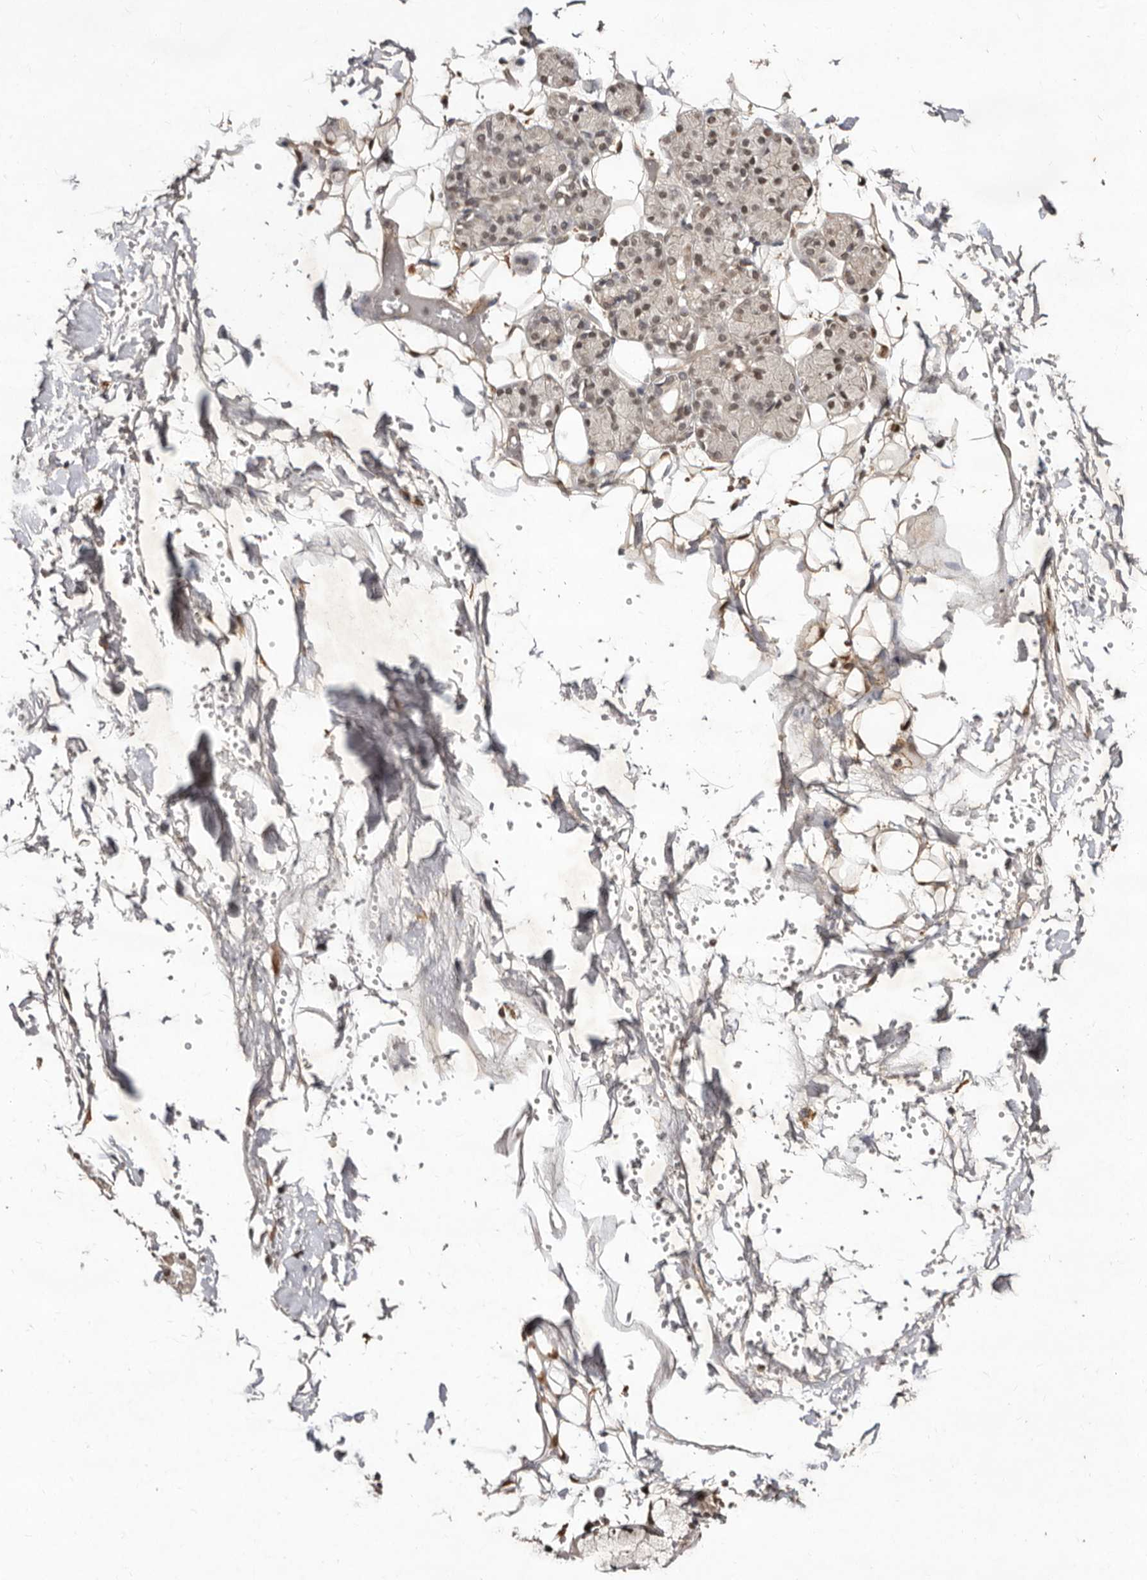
{"staining": {"intensity": "weak", "quantity": "<25%", "location": "nuclear"}, "tissue": "salivary gland", "cell_type": "Glandular cells", "image_type": "normal", "snomed": [{"axis": "morphology", "description": "Normal tissue, NOS"}, {"axis": "topography", "description": "Salivary gland"}], "caption": "Unremarkable salivary gland was stained to show a protein in brown. There is no significant expression in glandular cells. The staining was performed using DAB (3,3'-diaminobenzidine) to visualize the protein expression in brown, while the nuclei were stained in blue with hematoxylin (Magnification: 20x).", "gene": "LCORL", "patient": {"sex": "male", "age": 63}}